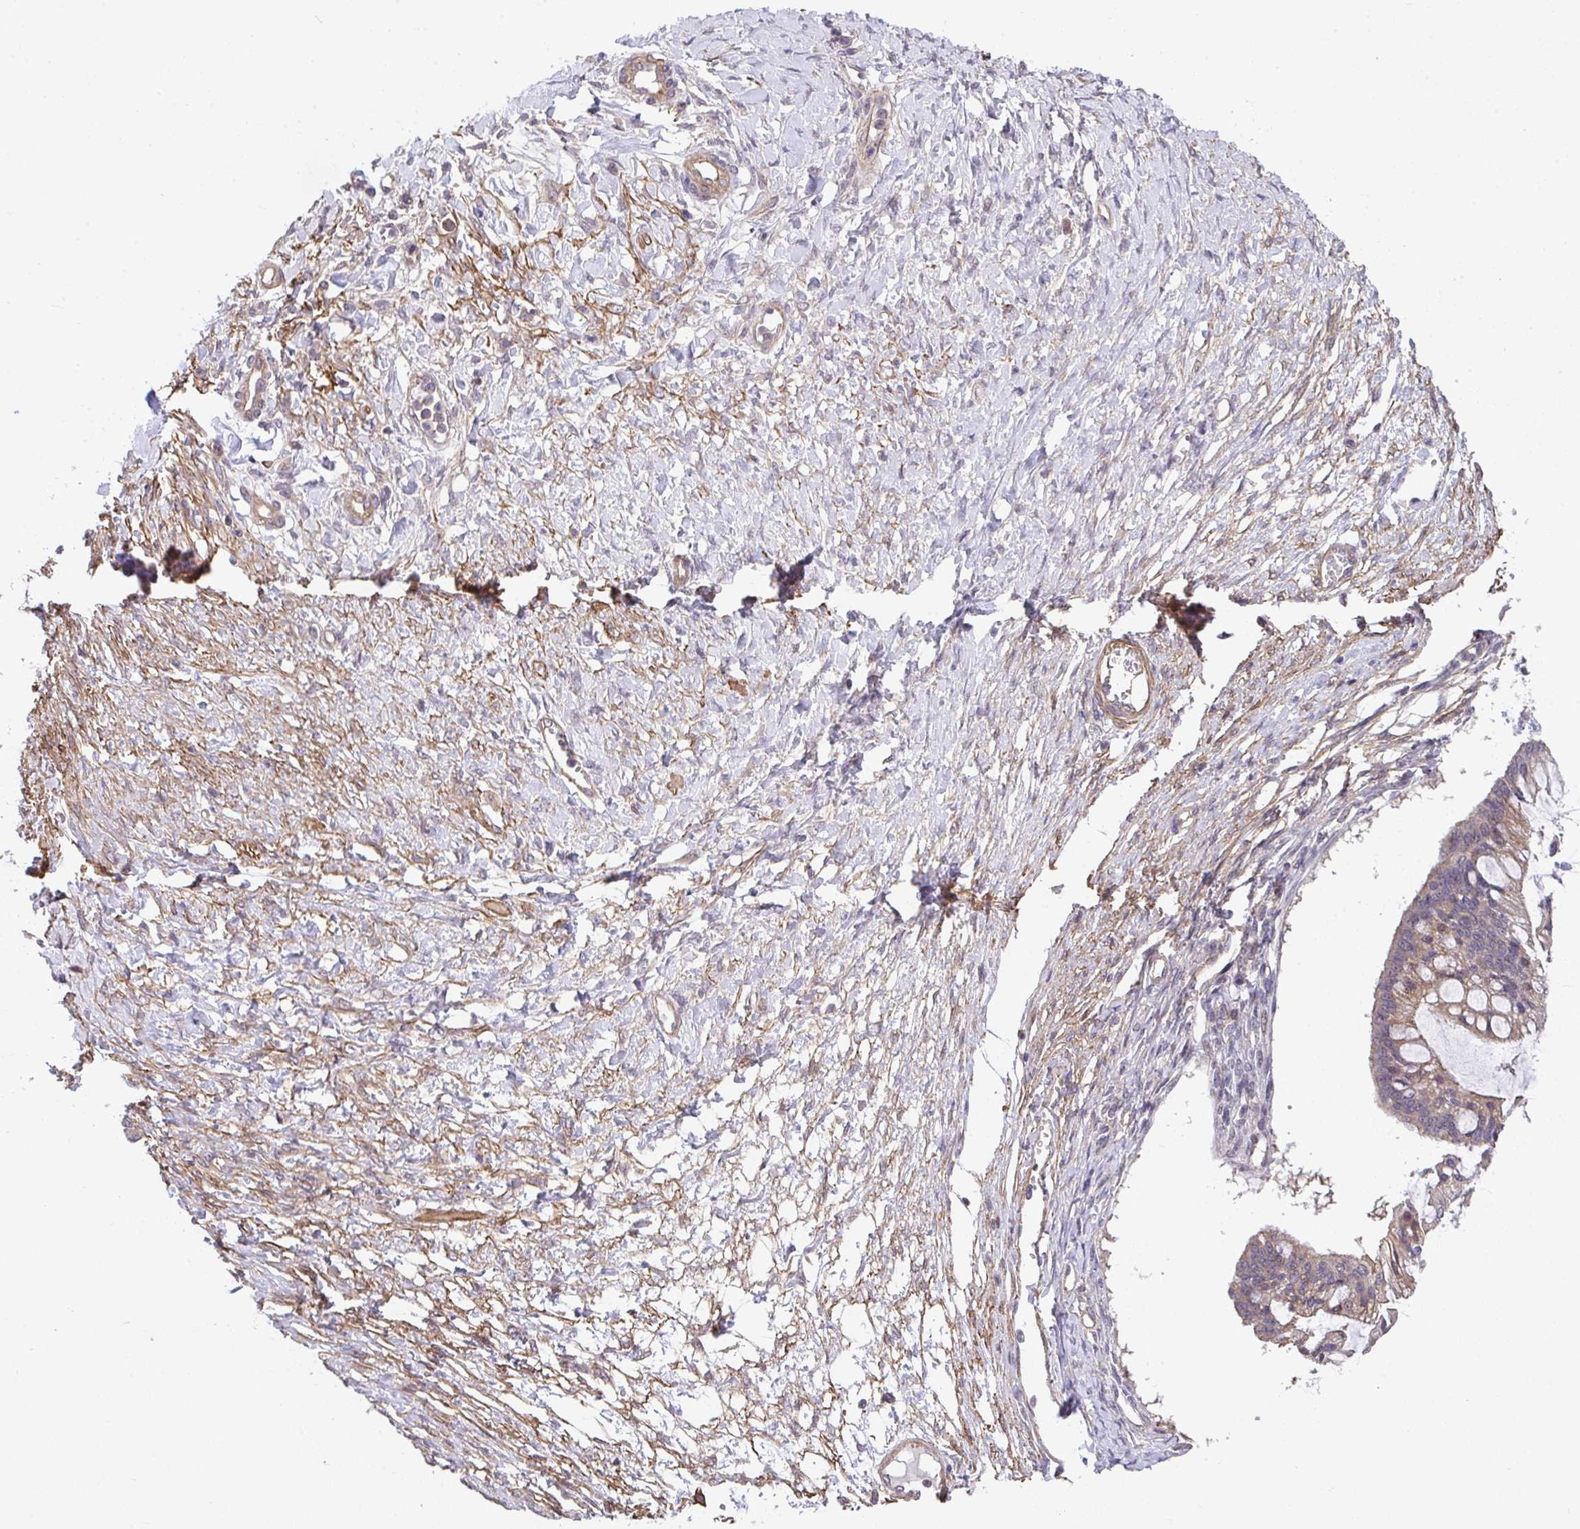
{"staining": {"intensity": "moderate", "quantity": "25%-75%", "location": "cytoplasmic/membranous"}, "tissue": "ovarian cancer", "cell_type": "Tumor cells", "image_type": "cancer", "snomed": [{"axis": "morphology", "description": "Cystadenocarcinoma, mucinous, NOS"}, {"axis": "topography", "description": "Ovary"}], "caption": "Protein expression analysis of human ovarian cancer (mucinous cystadenocarcinoma) reveals moderate cytoplasmic/membranous staining in about 25%-75% of tumor cells.", "gene": "ZNF696", "patient": {"sex": "female", "age": 73}}